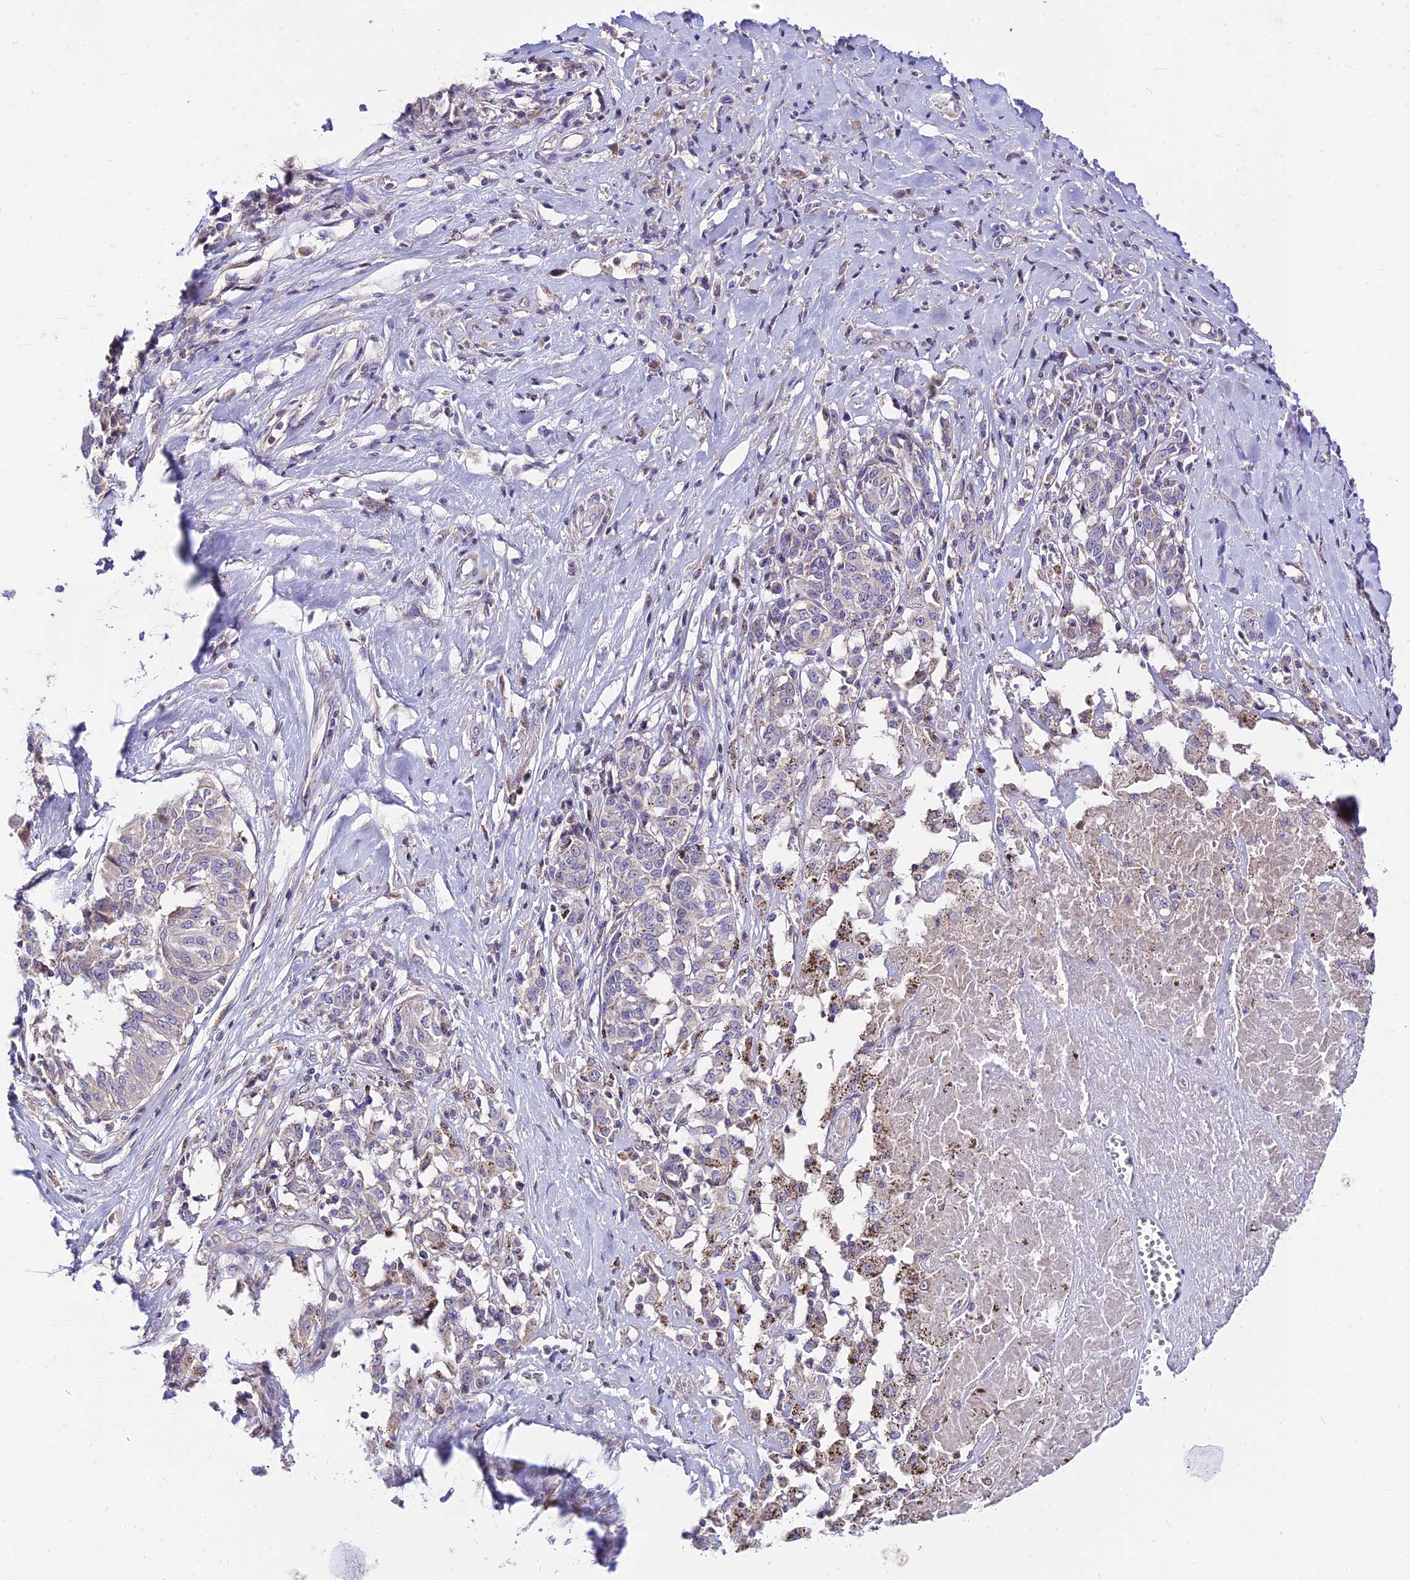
{"staining": {"intensity": "negative", "quantity": "none", "location": "none"}, "tissue": "melanoma", "cell_type": "Tumor cells", "image_type": "cancer", "snomed": [{"axis": "morphology", "description": "Malignant melanoma, NOS"}, {"axis": "topography", "description": "Skin"}], "caption": "A micrograph of malignant melanoma stained for a protein displays no brown staining in tumor cells. (Immunohistochemistry, brightfield microscopy, high magnification).", "gene": "C6orf132", "patient": {"sex": "female", "age": 72}}